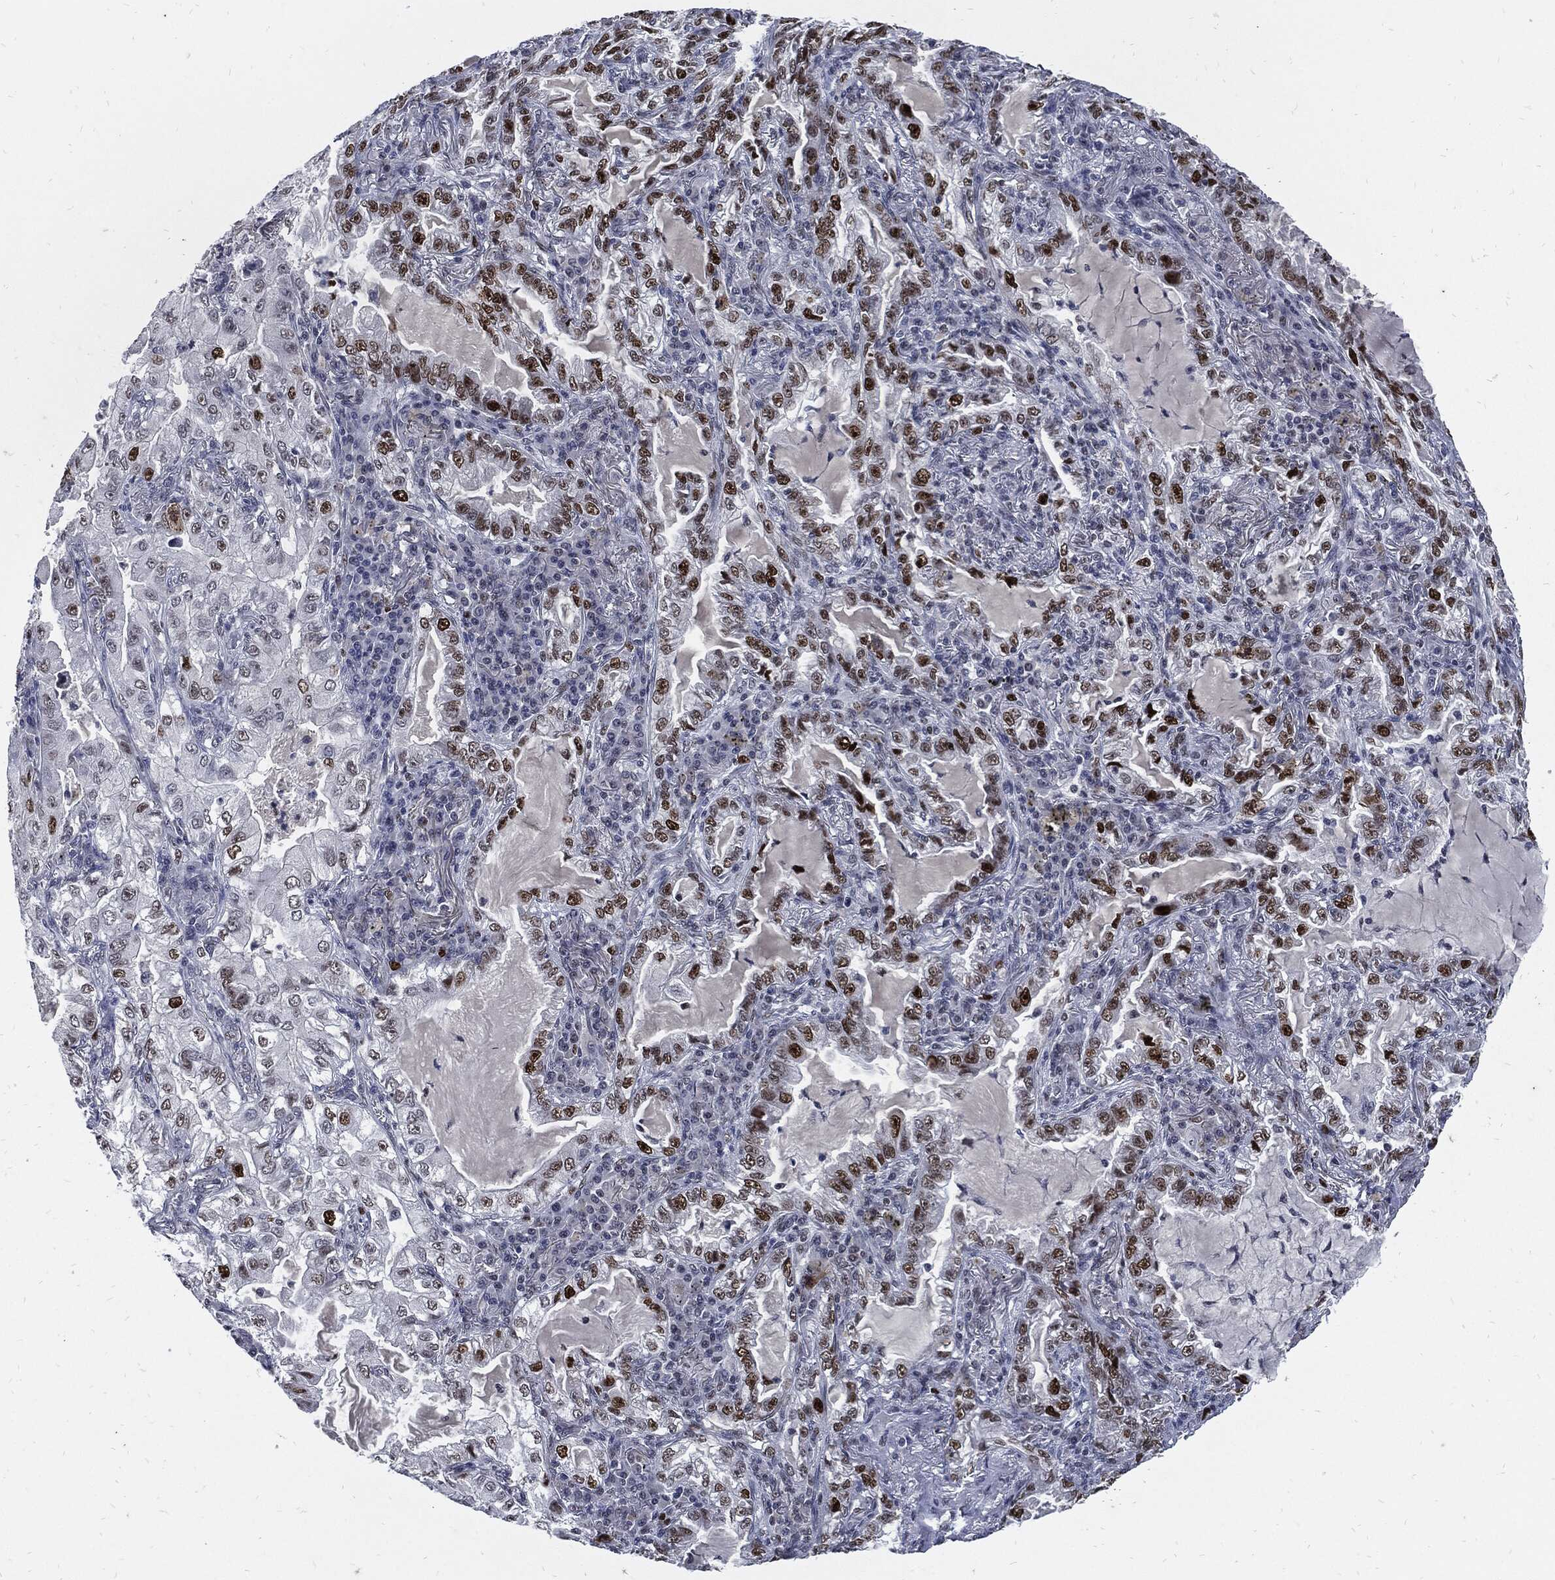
{"staining": {"intensity": "strong", "quantity": "<25%", "location": "nuclear"}, "tissue": "lung cancer", "cell_type": "Tumor cells", "image_type": "cancer", "snomed": [{"axis": "morphology", "description": "Adenocarcinoma, NOS"}, {"axis": "topography", "description": "Lung"}], "caption": "Immunohistochemical staining of lung cancer exhibits medium levels of strong nuclear positivity in about <25% of tumor cells.", "gene": "NBN", "patient": {"sex": "female", "age": 73}}